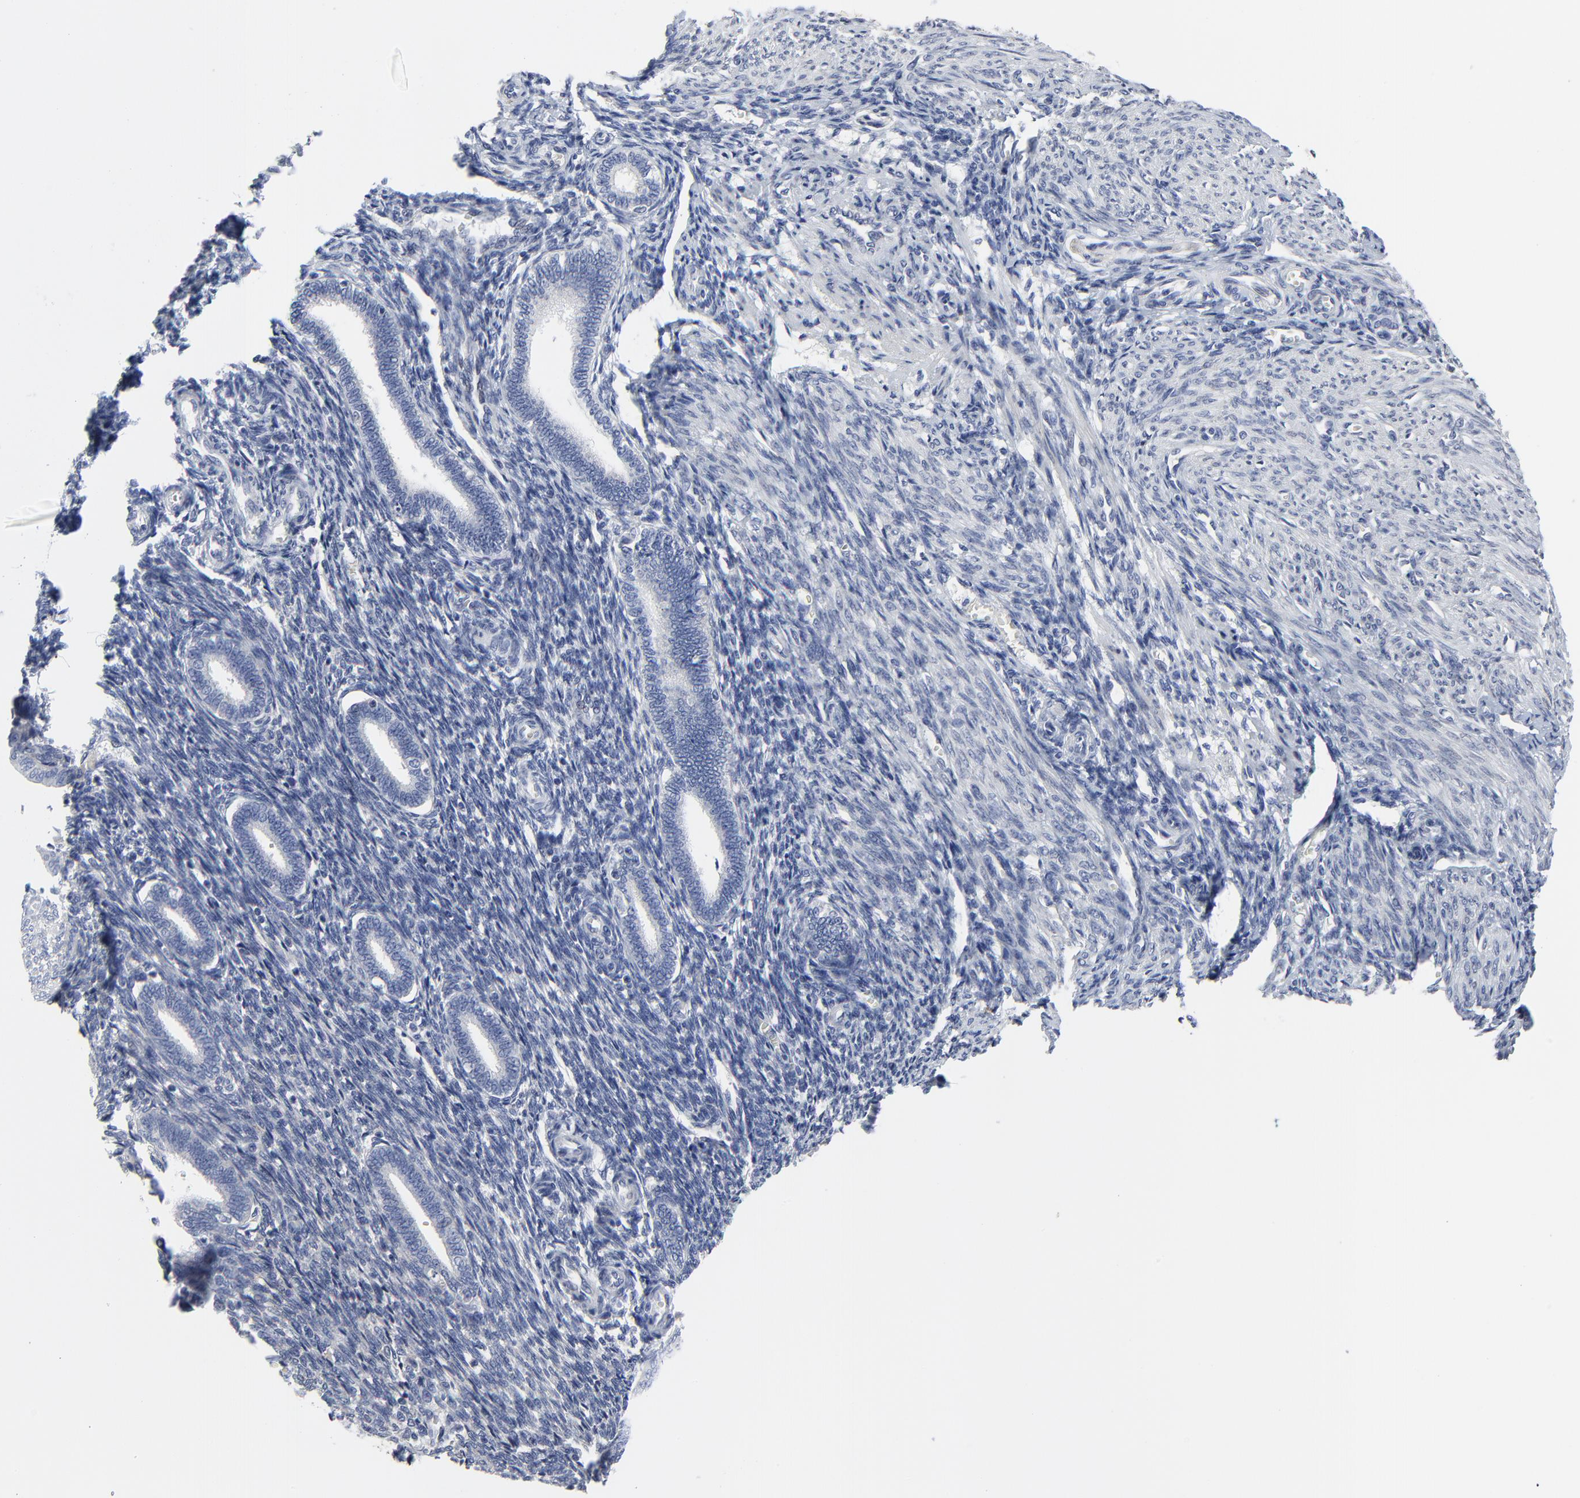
{"staining": {"intensity": "negative", "quantity": "none", "location": "none"}, "tissue": "endometrium", "cell_type": "Cells in endometrial stroma", "image_type": "normal", "snomed": [{"axis": "morphology", "description": "Normal tissue, NOS"}, {"axis": "topography", "description": "Endometrium"}], "caption": "Cells in endometrial stroma show no significant positivity in benign endometrium.", "gene": "NLGN3", "patient": {"sex": "female", "age": 27}}